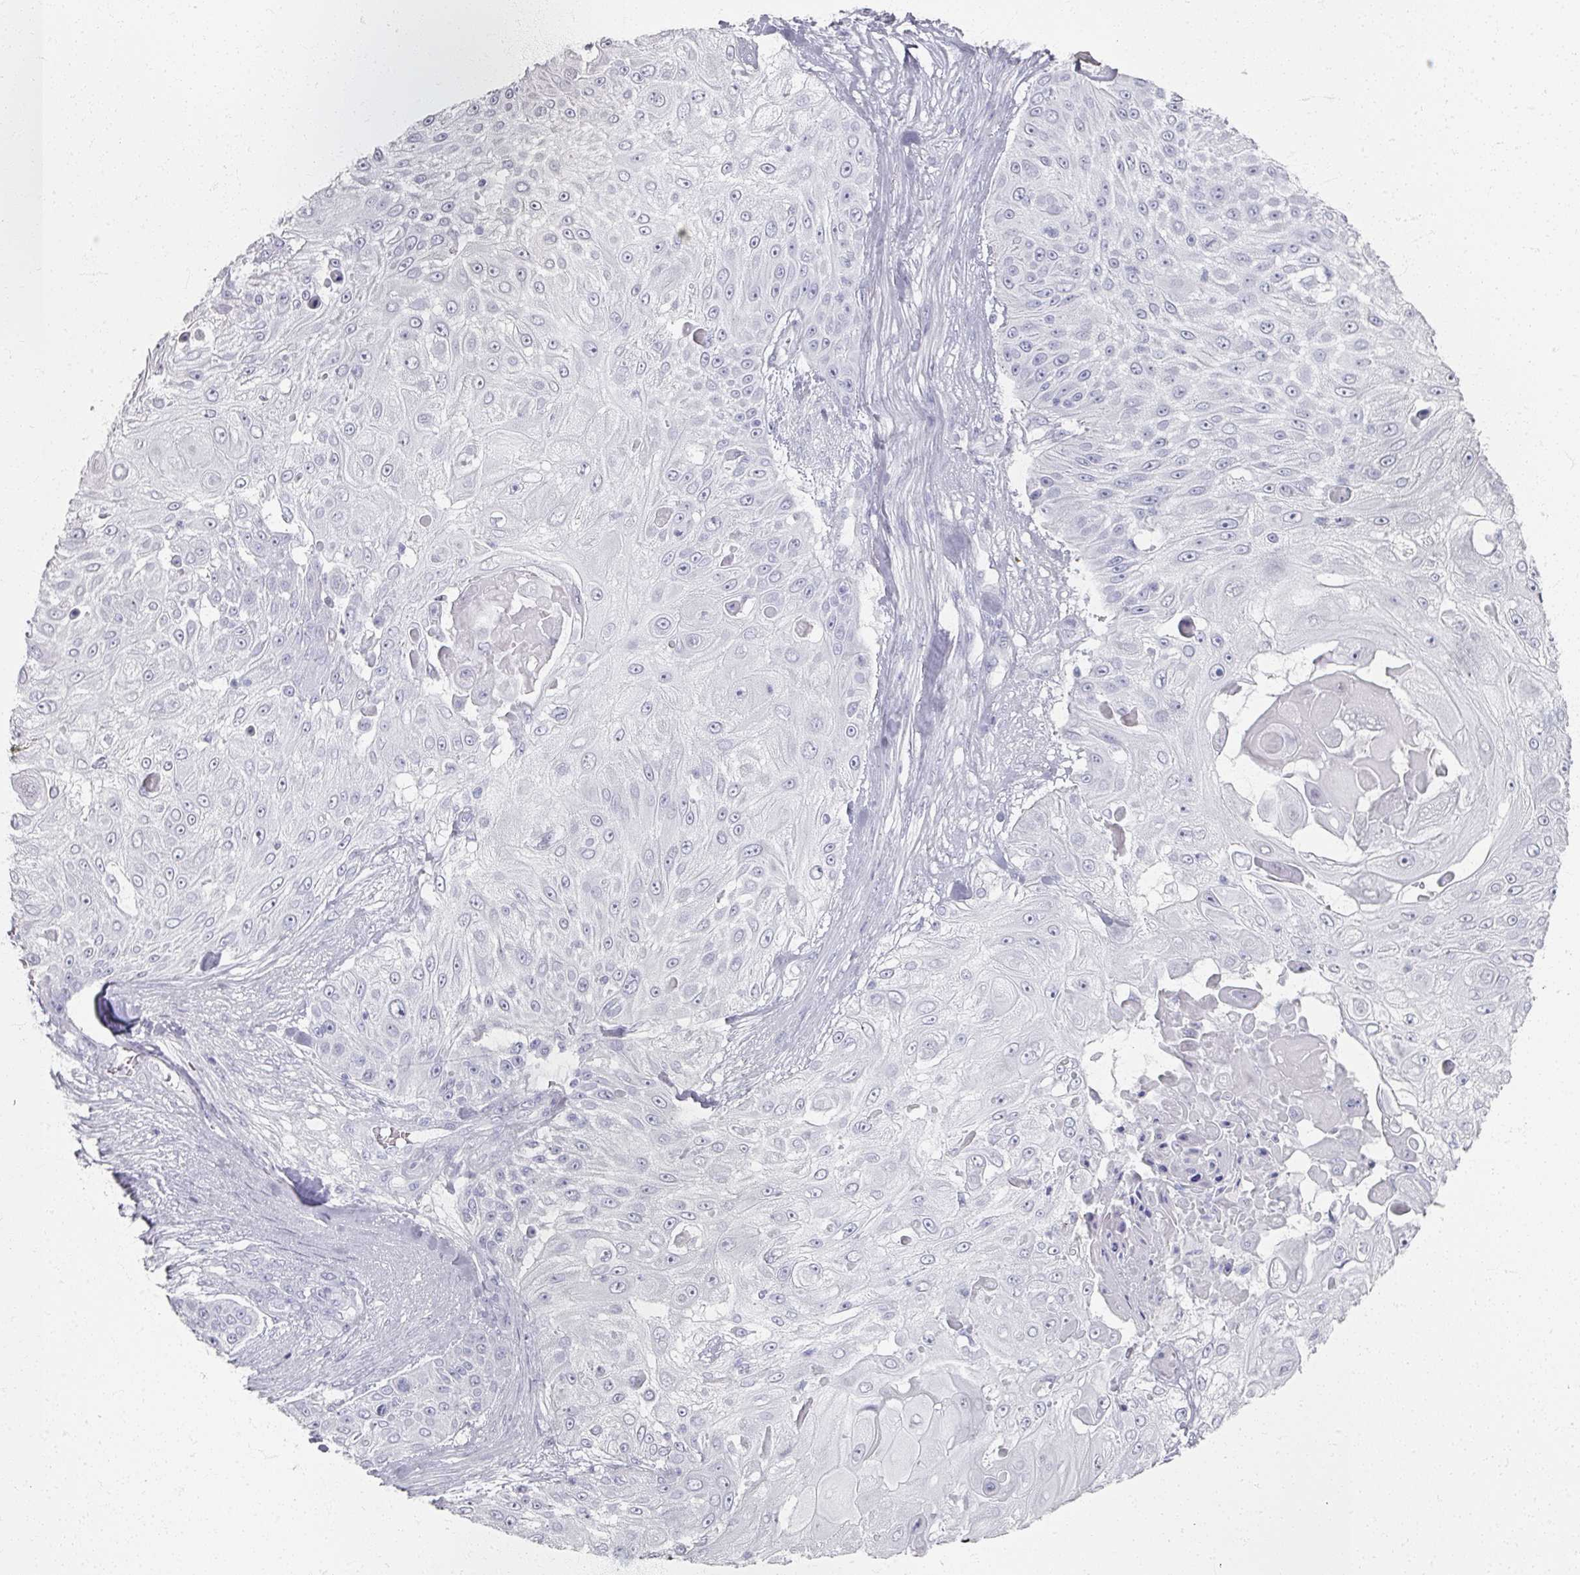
{"staining": {"intensity": "negative", "quantity": "none", "location": "none"}, "tissue": "skin cancer", "cell_type": "Tumor cells", "image_type": "cancer", "snomed": [{"axis": "morphology", "description": "Squamous cell carcinoma, NOS"}, {"axis": "topography", "description": "Skin"}], "caption": "There is no significant positivity in tumor cells of skin squamous cell carcinoma.", "gene": "PSKH1", "patient": {"sex": "female", "age": 86}}